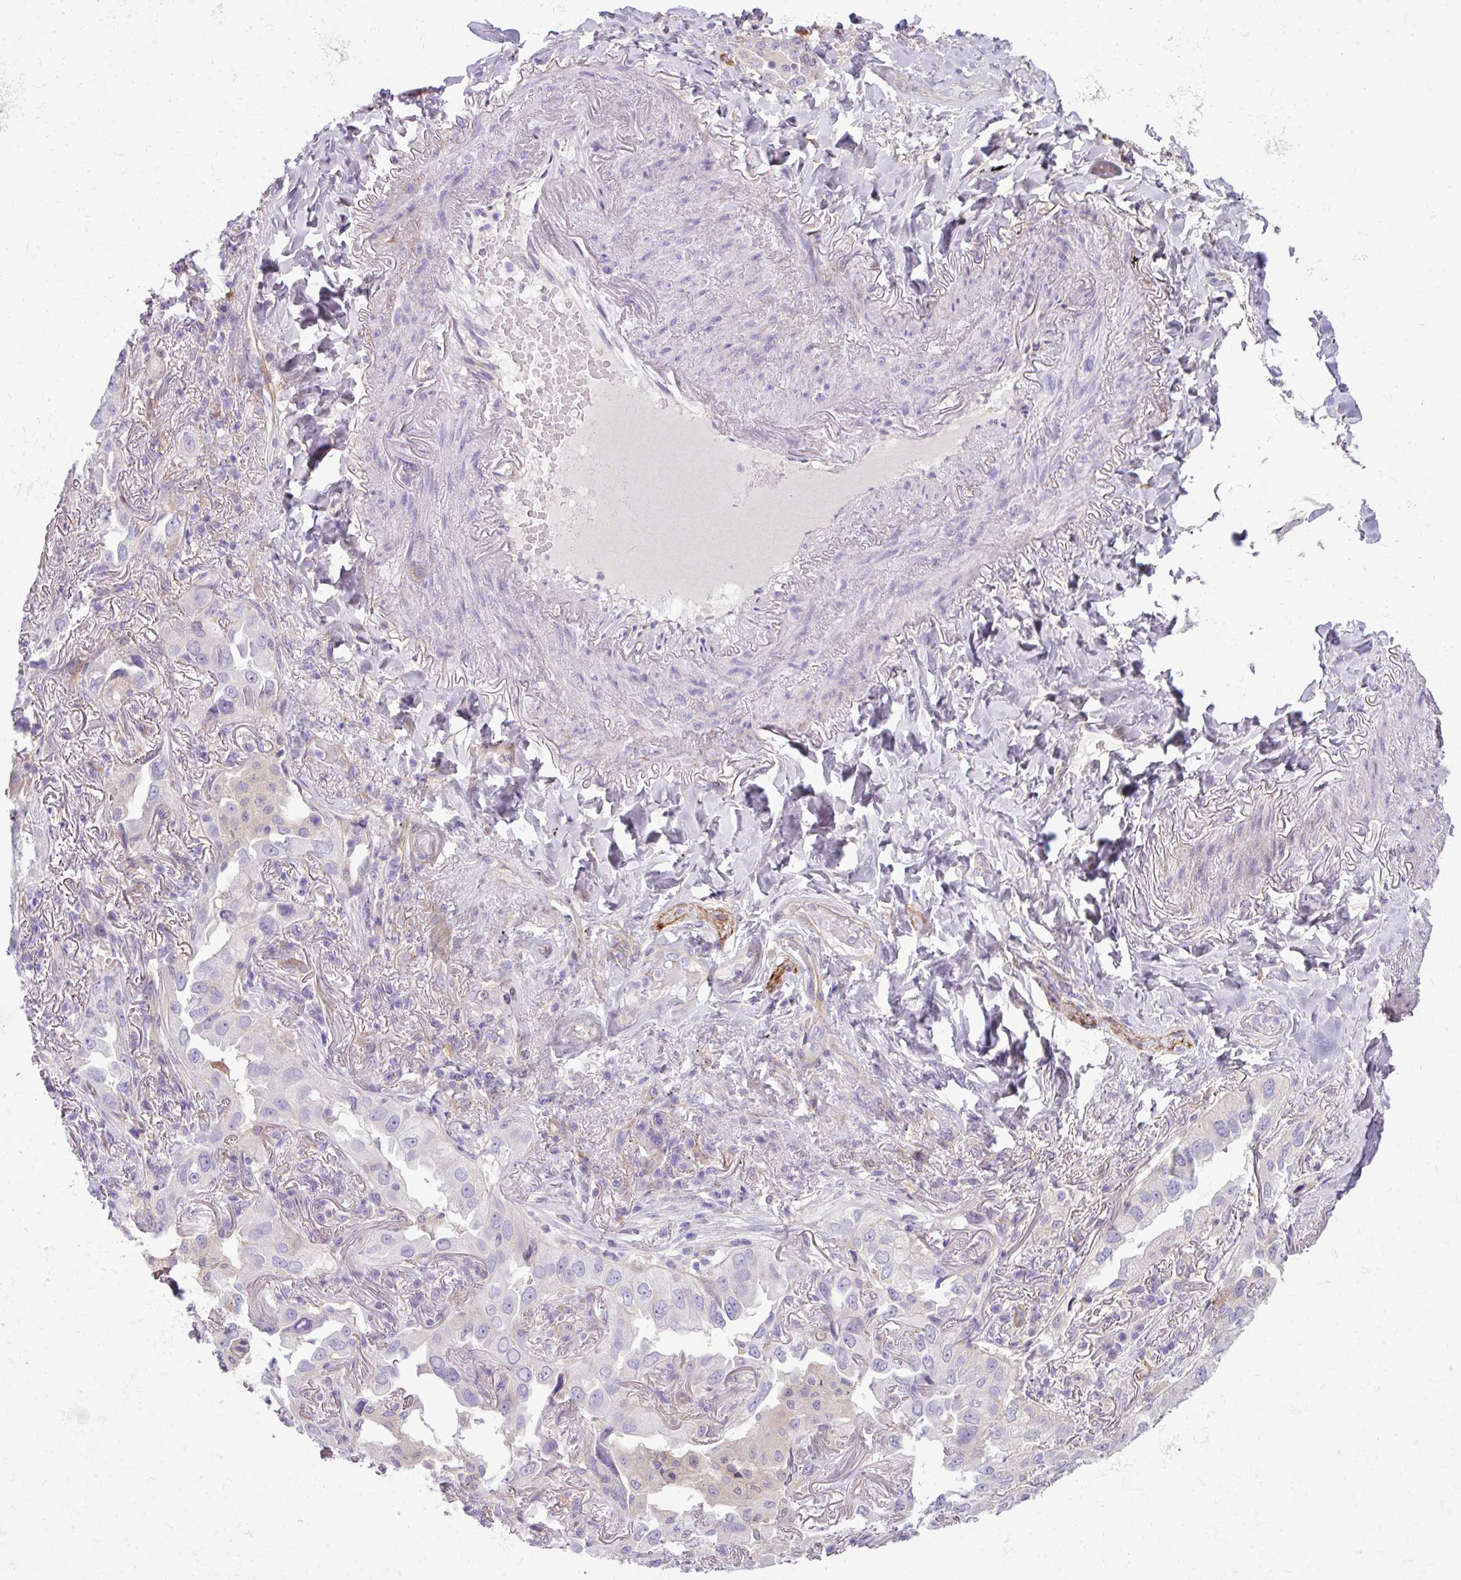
{"staining": {"intensity": "negative", "quantity": "none", "location": "none"}, "tissue": "lung cancer", "cell_type": "Tumor cells", "image_type": "cancer", "snomed": [{"axis": "morphology", "description": "Adenocarcinoma, NOS"}, {"axis": "topography", "description": "Lung"}], "caption": "DAB (3,3'-diaminobenzidine) immunohistochemical staining of lung cancer shows no significant expression in tumor cells. (DAB (3,3'-diaminobenzidine) immunohistochemistry (IHC), high magnification).", "gene": "KIRREL3", "patient": {"sex": "female", "age": 69}}